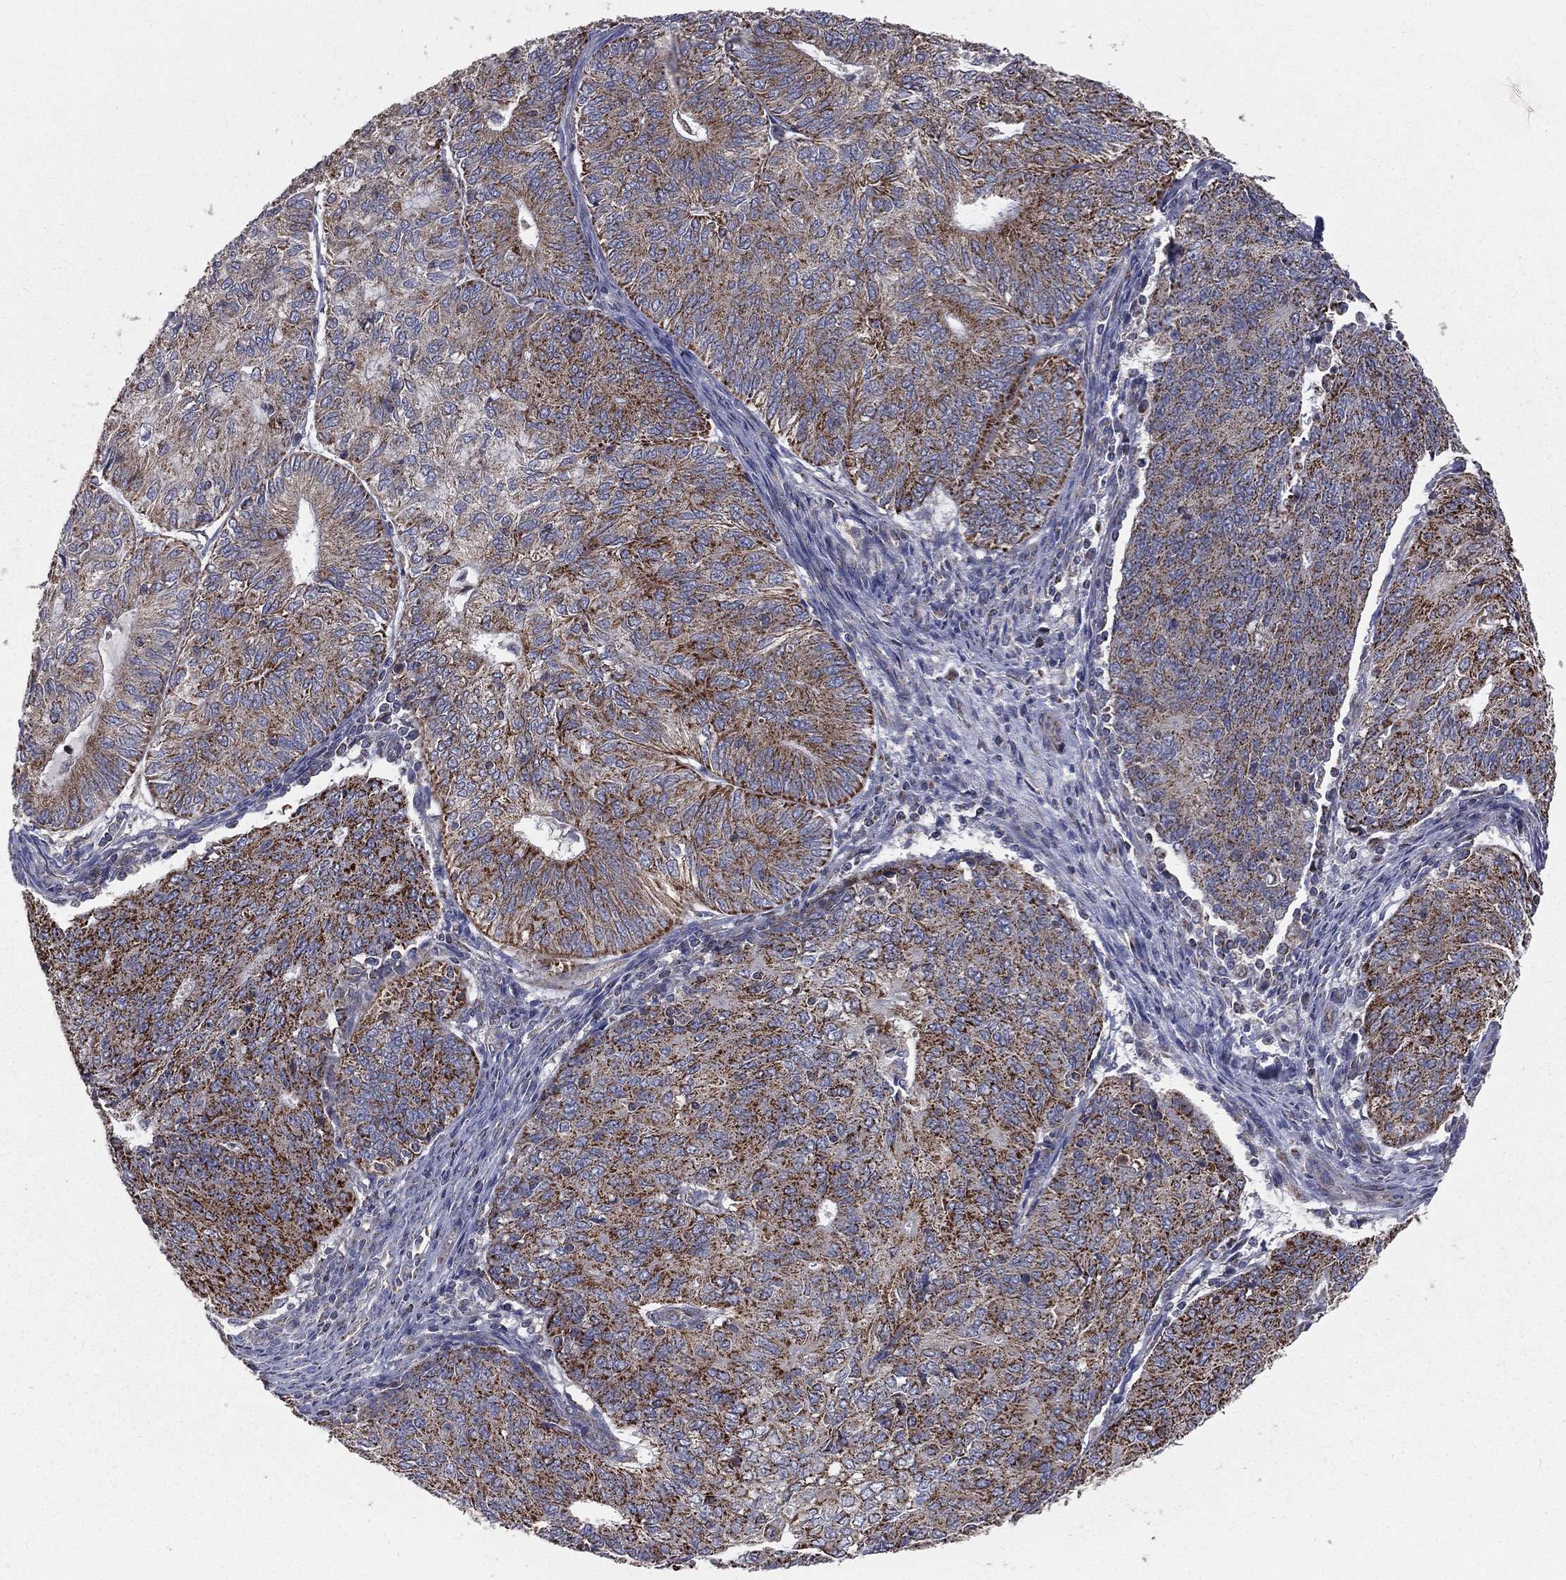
{"staining": {"intensity": "strong", "quantity": ">75%", "location": "cytoplasmic/membranous"}, "tissue": "endometrial cancer", "cell_type": "Tumor cells", "image_type": "cancer", "snomed": [{"axis": "morphology", "description": "Adenocarcinoma, NOS"}, {"axis": "topography", "description": "Endometrium"}], "caption": "Adenocarcinoma (endometrial) was stained to show a protein in brown. There is high levels of strong cytoplasmic/membranous positivity in about >75% of tumor cells. Nuclei are stained in blue.", "gene": "HADH", "patient": {"sex": "female", "age": 82}}